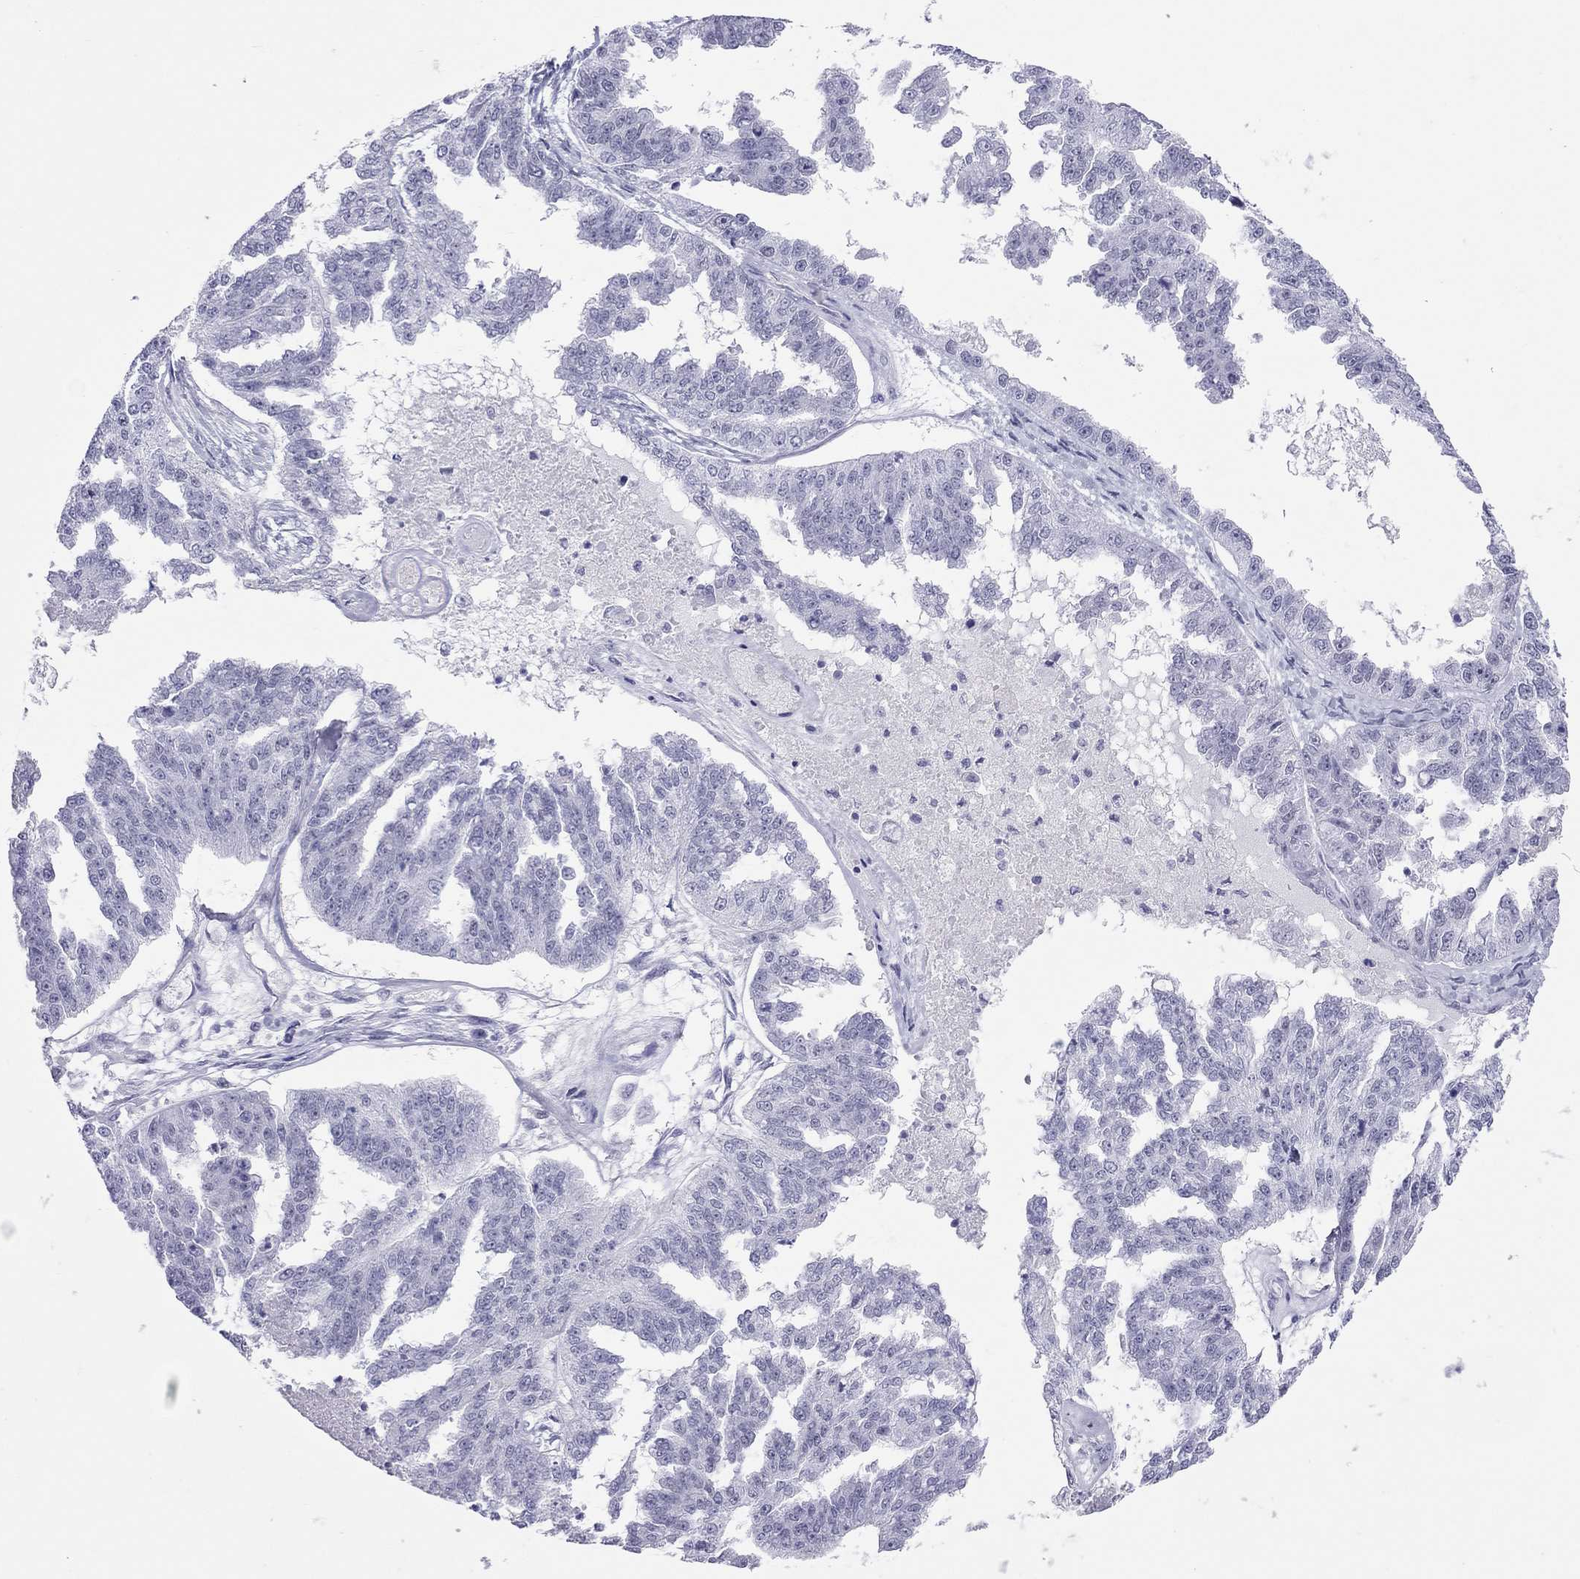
{"staining": {"intensity": "negative", "quantity": "none", "location": "none"}, "tissue": "ovarian cancer", "cell_type": "Tumor cells", "image_type": "cancer", "snomed": [{"axis": "morphology", "description": "Cystadenocarcinoma, serous, NOS"}, {"axis": "topography", "description": "Ovary"}], "caption": "Human ovarian cancer (serous cystadenocarcinoma) stained for a protein using immunohistochemistry exhibits no staining in tumor cells.", "gene": "JHY", "patient": {"sex": "female", "age": 58}}